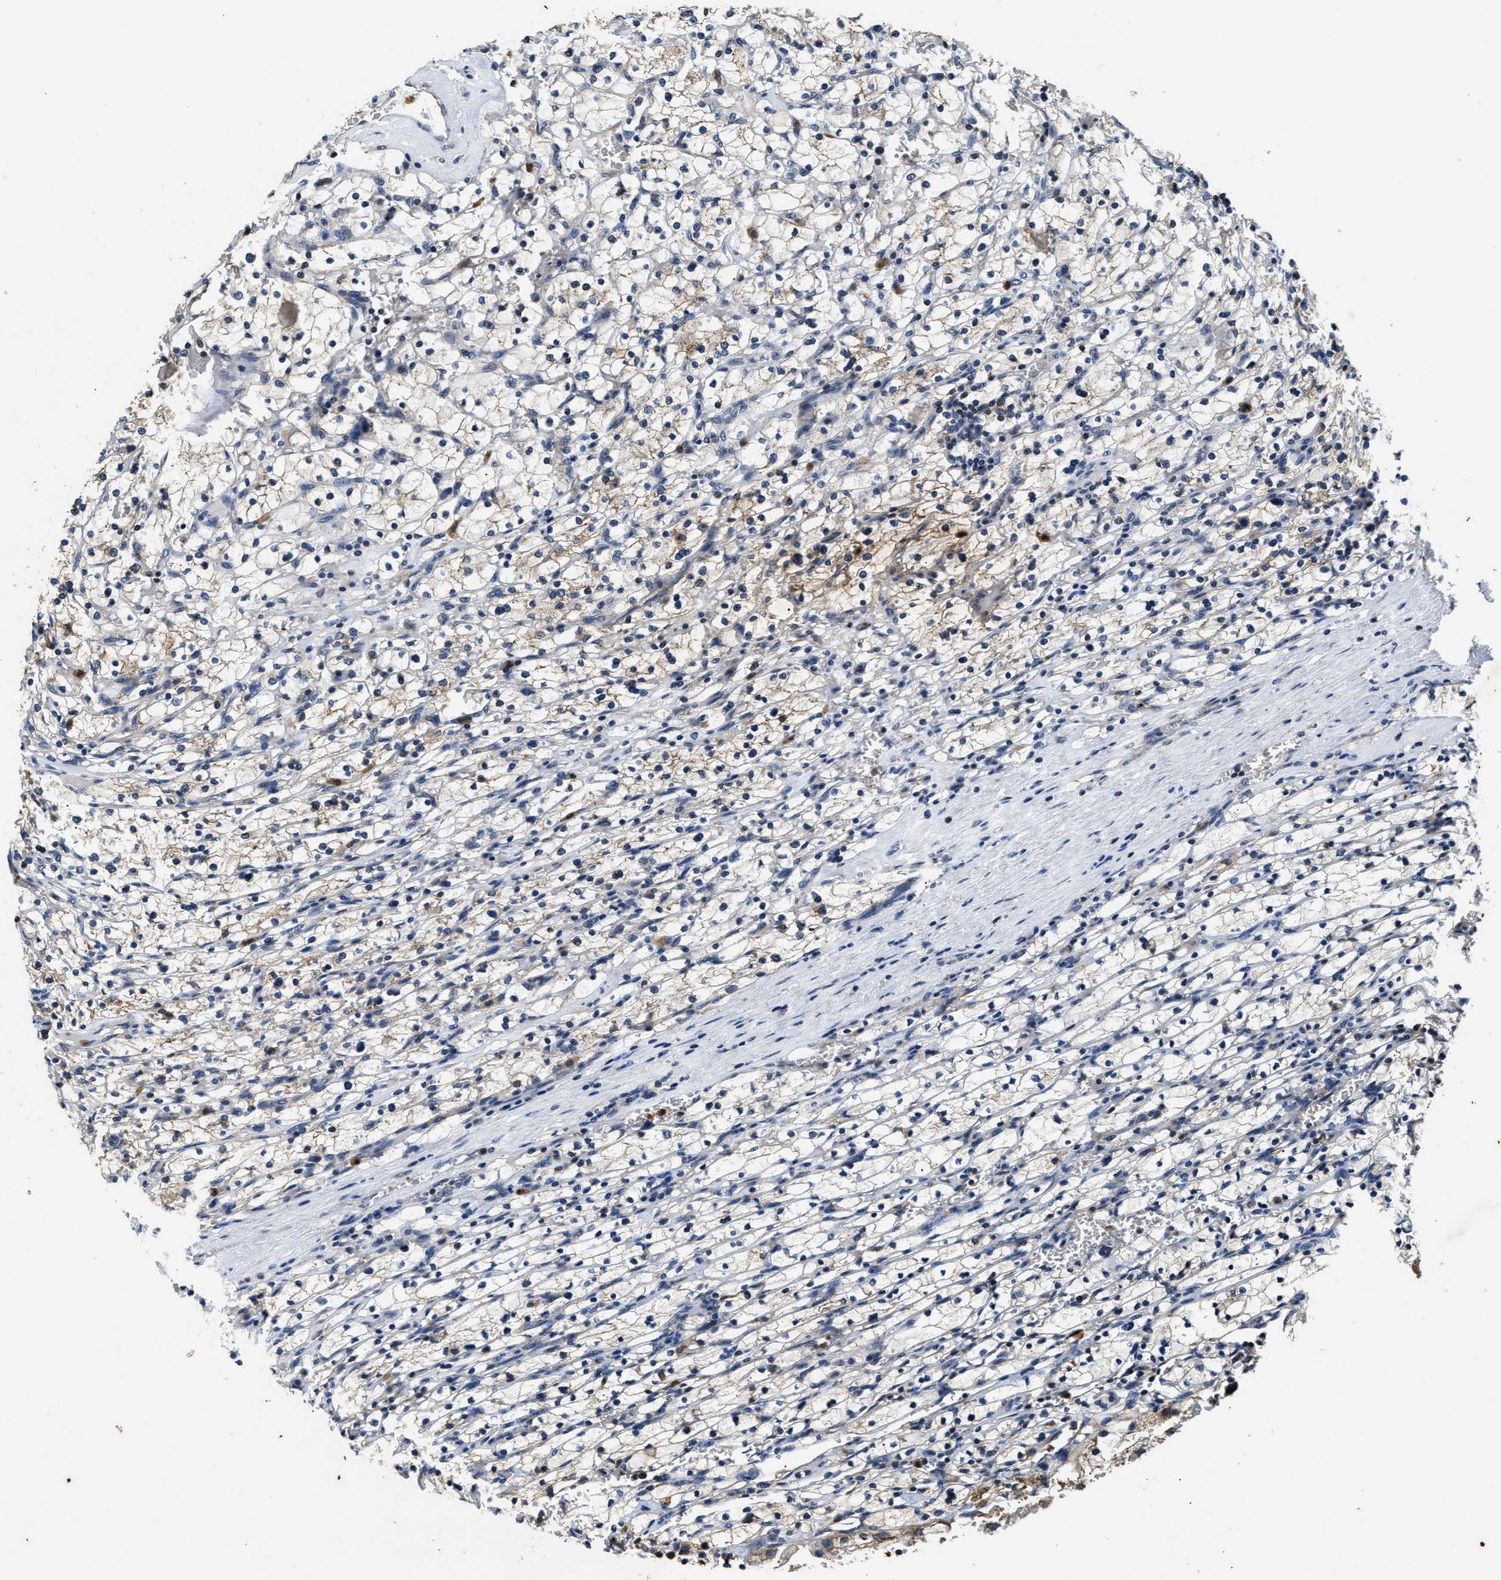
{"staining": {"intensity": "weak", "quantity": "<25%", "location": "cytoplasmic/membranous"}, "tissue": "renal cancer", "cell_type": "Tumor cells", "image_type": "cancer", "snomed": [{"axis": "morphology", "description": "Adenocarcinoma, NOS"}, {"axis": "topography", "description": "Kidney"}], "caption": "High power microscopy image of an immunohistochemistry (IHC) photomicrograph of renal cancer, revealing no significant expression in tumor cells.", "gene": "CHUK", "patient": {"sex": "female", "age": 83}}